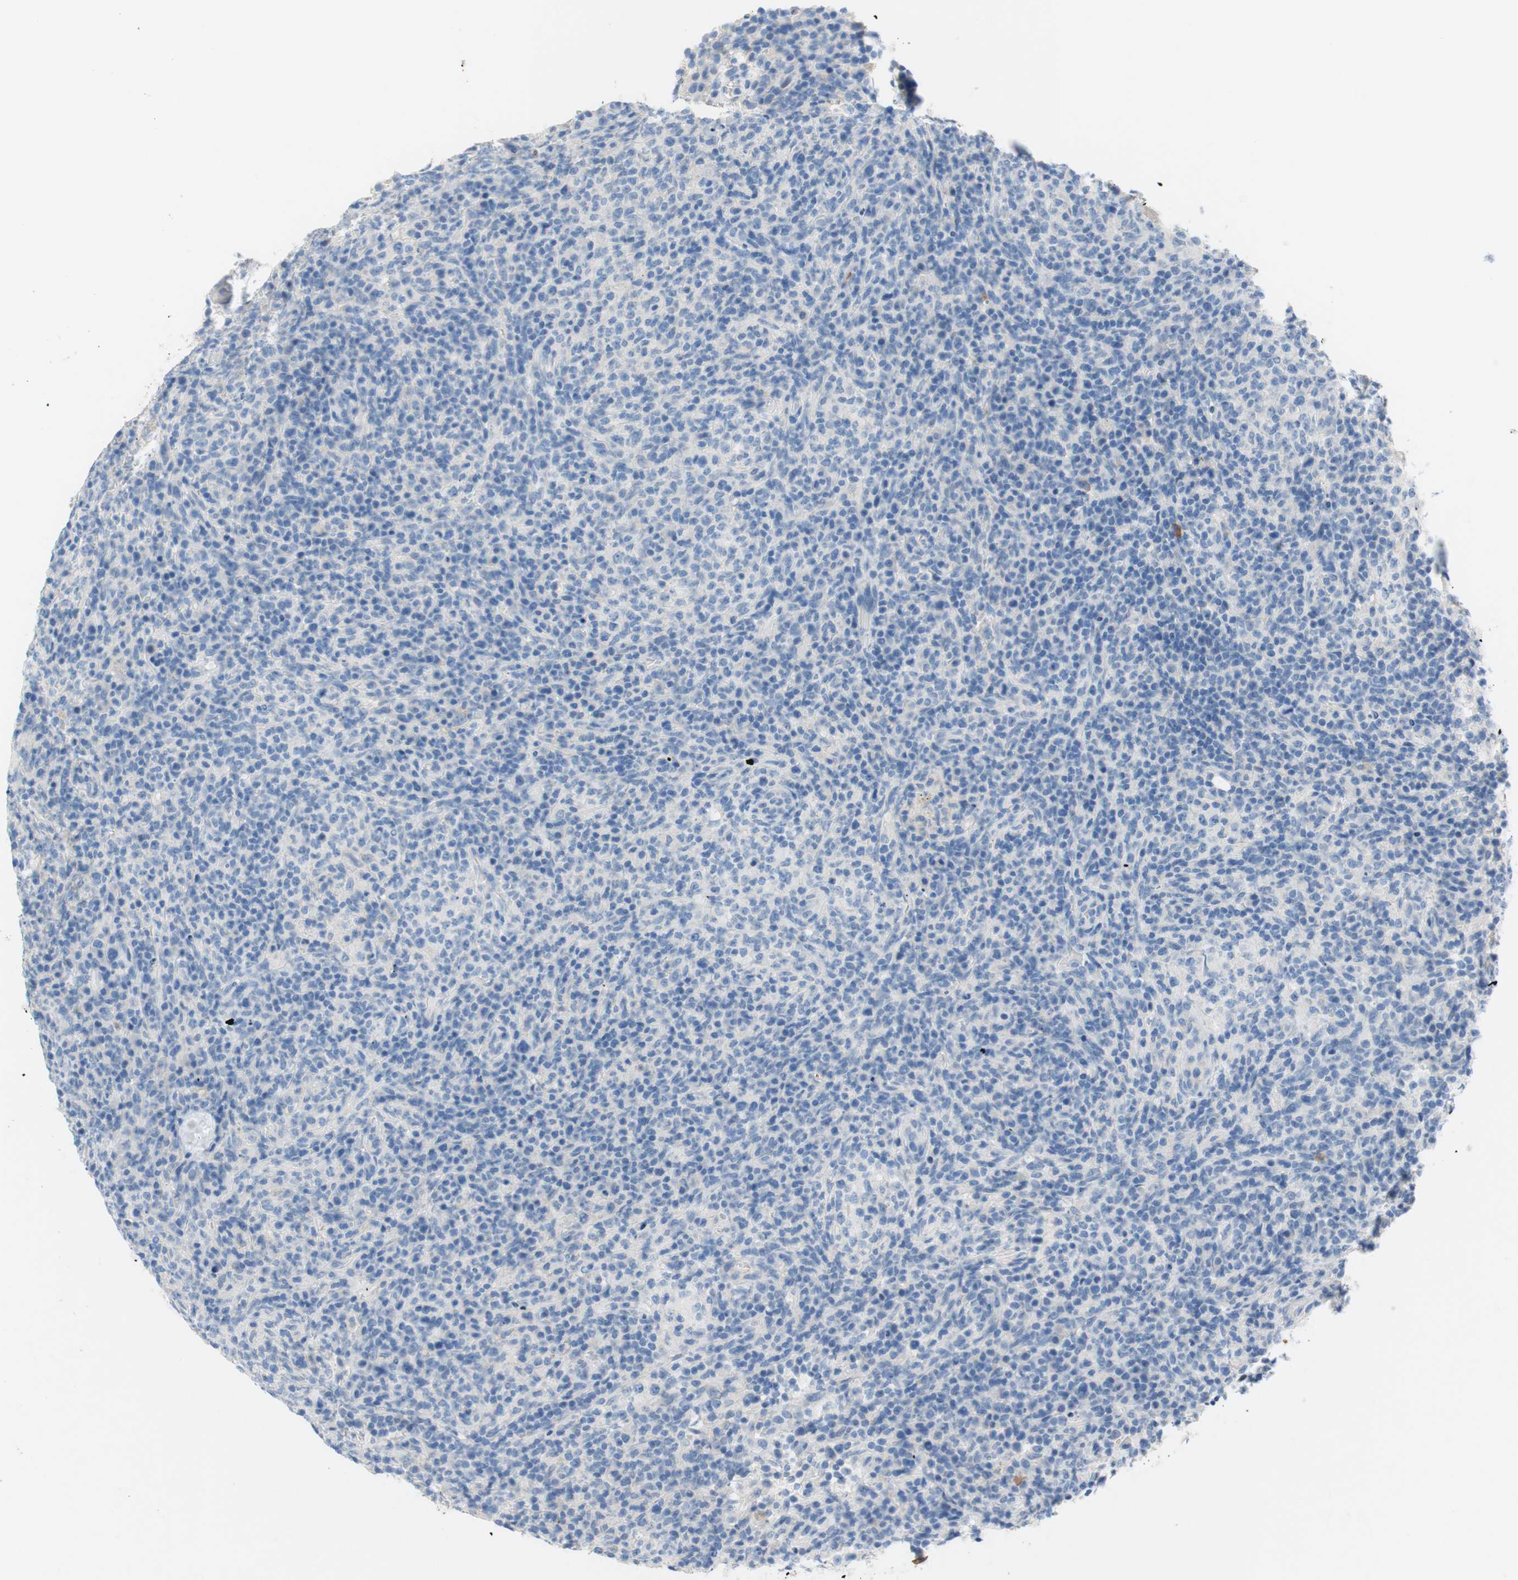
{"staining": {"intensity": "negative", "quantity": "none", "location": "none"}, "tissue": "lymphoma", "cell_type": "Tumor cells", "image_type": "cancer", "snomed": [{"axis": "morphology", "description": "Malignant lymphoma, non-Hodgkin's type, High grade"}, {"axis": "topography", "description": "Lymph node"}], "caption": "High magnification brightfield microscopy of lymphoma stained with DAB (brown) and counterstained with hematoxylin (blue): tumor cells show no significant positivity.", "gene": "POLR2J3", "patient": {"sex": "female", "age": 76}}